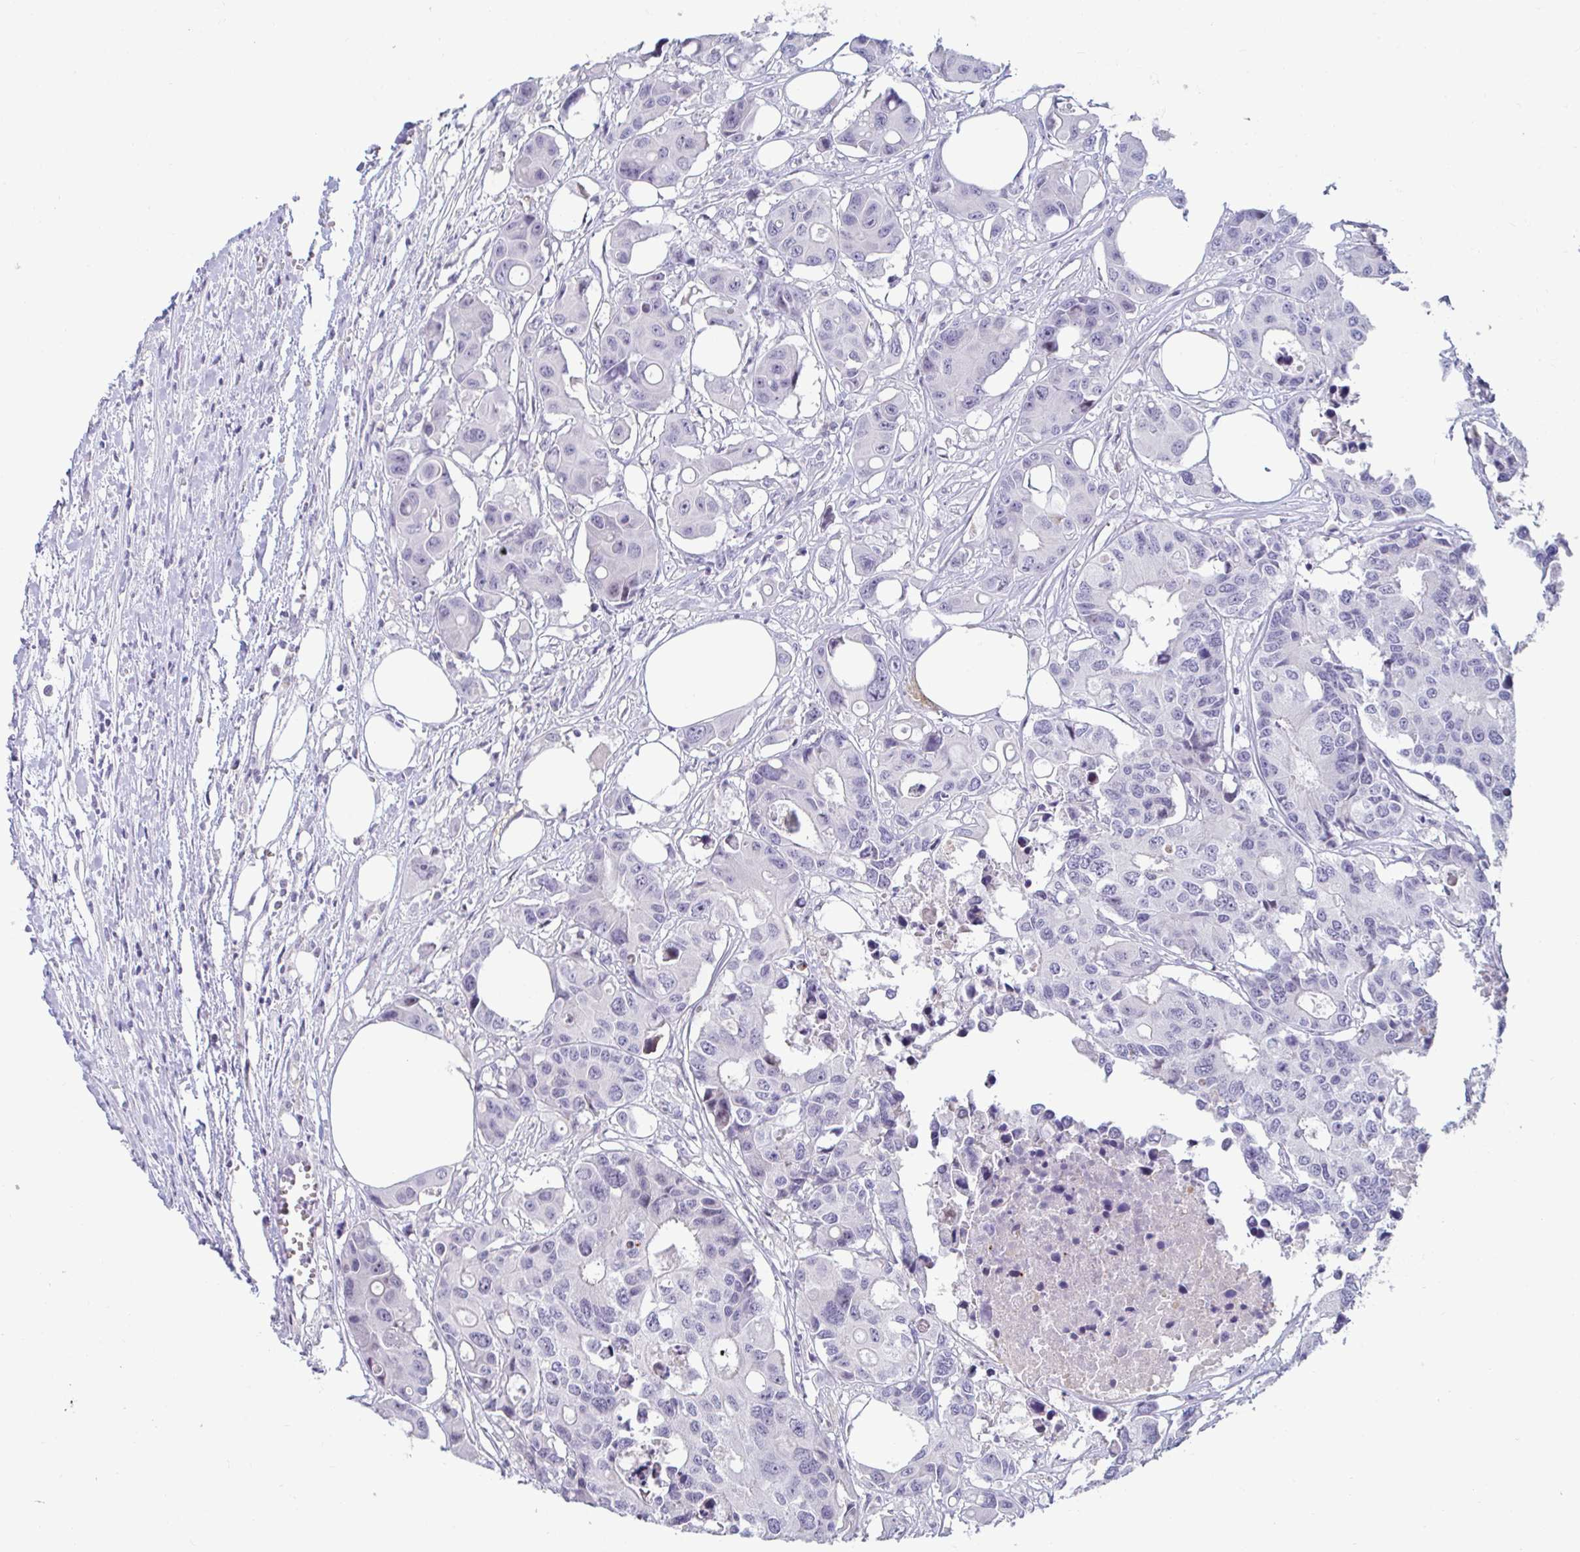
{"staining": {"intensity": "negative", "quantity": "none", "location": "none"}, "tissue": "colorectal cancer", "cell_type": "Tumor cells", "image_type": "cancer", "snomed": [{"axis": "morphology", "description": "Adenocarcinoma, NOS"}, {"axis": "topography", "description": "Colon"}], "caption": "An immunohistochemistry (IHC) image of colorectal adenocarcinoma is shown. There is no staining in tumor cells of colorectal adenocarcinoma.", "gene": "GSTM1", "patient": {"sex": "male", "age": 77}}